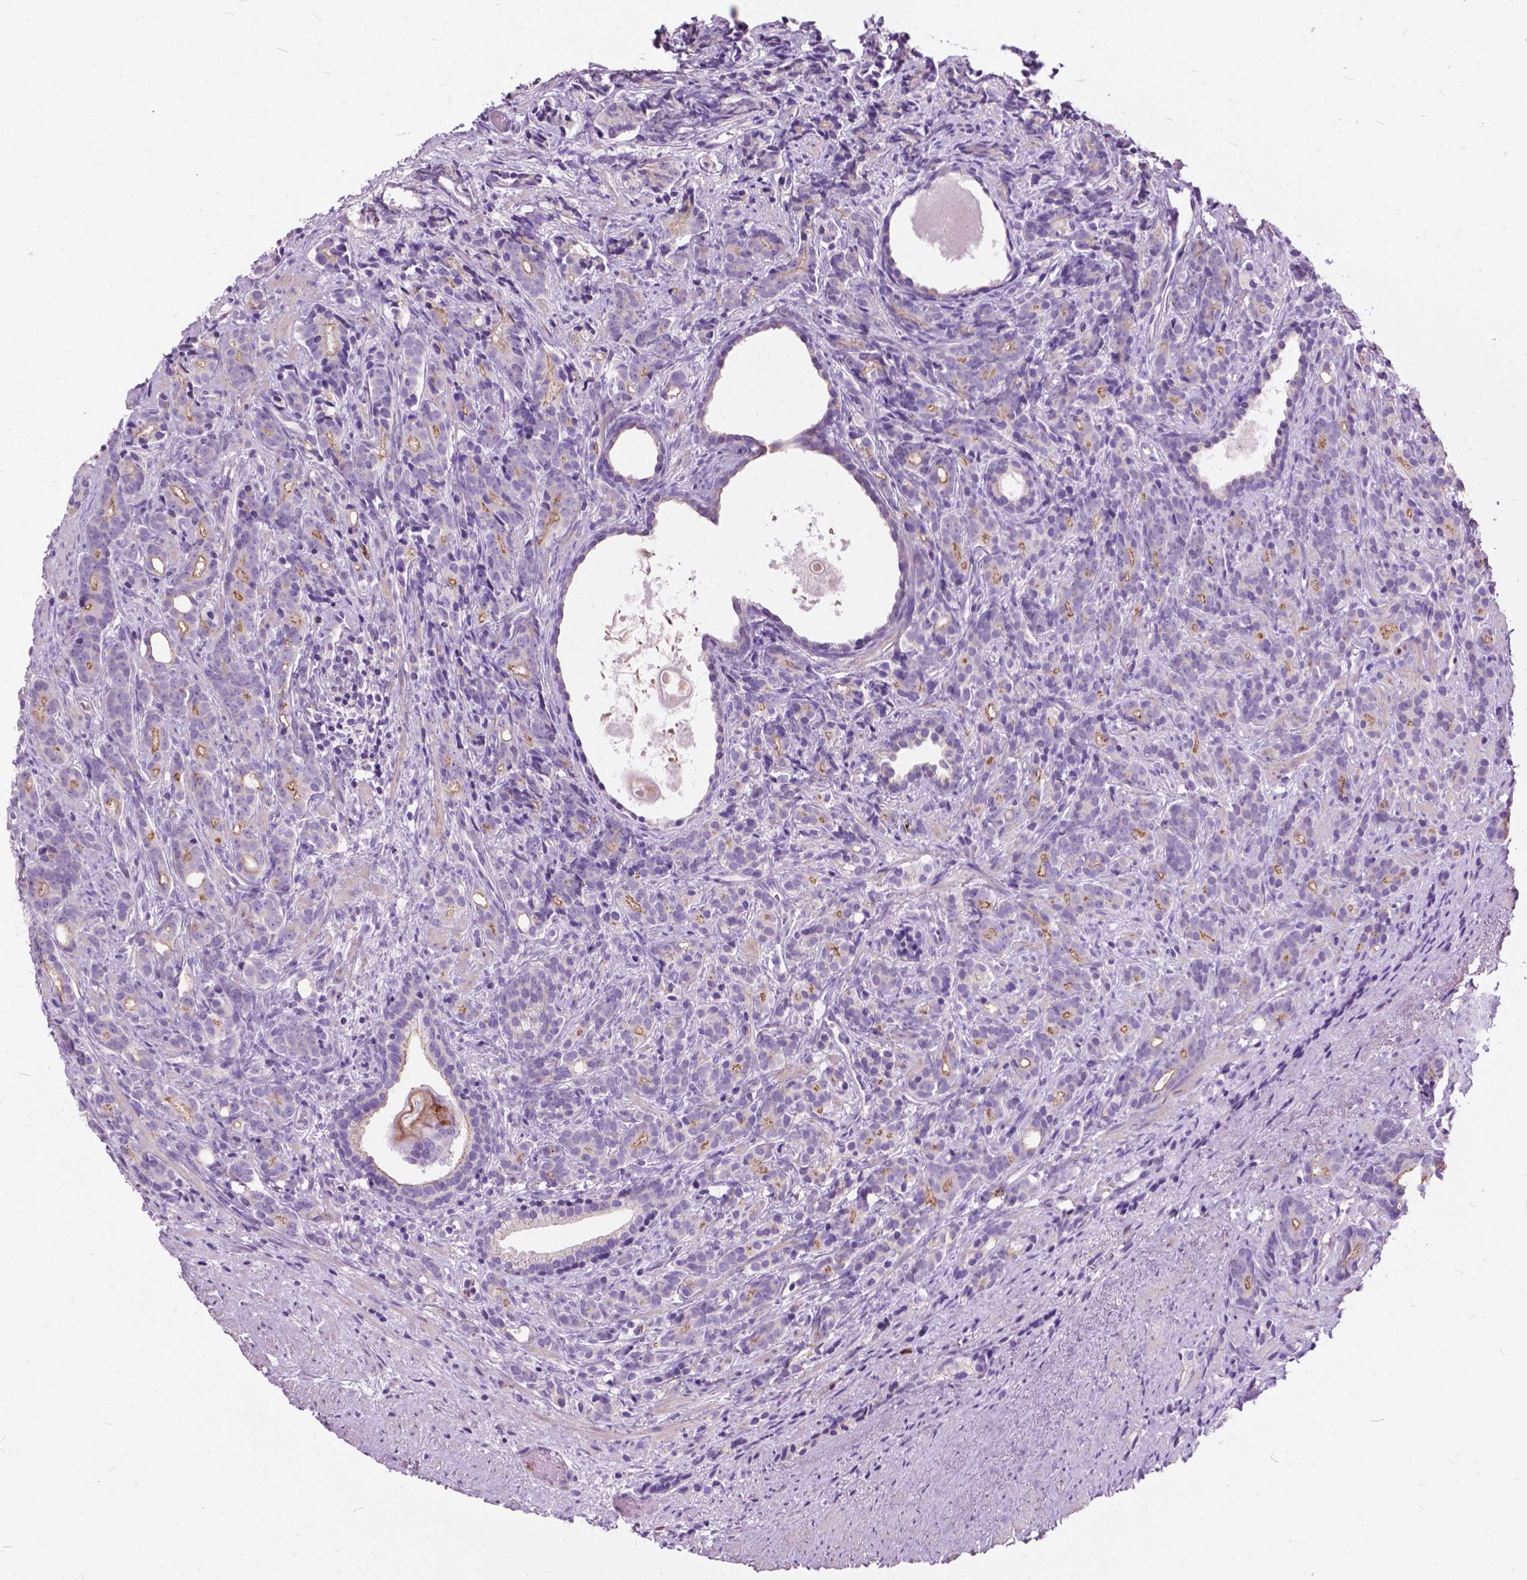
{"staining": {"intensity": "moderate", "quantity": "<25%", "location": "cytoplasmic/membranous"}, "tissue": "prostate cancer", "cell_type": "Tumor cells", "image_type": "cancer", "snomed": [{"axis": "morphology", "description": "Adenocarcinoma, High grade"}, {"axis": "topography", "description": "Prostate"}], "caption": "This is a histology image of immunohistochemistry staining of high-grade adenocarcinoma (prostate), which shows moderate positivity in the cytoplasmic/membranous of tumor cells.", "gene": "PRR35", "patient": {"sex": "male", "age": 84}}